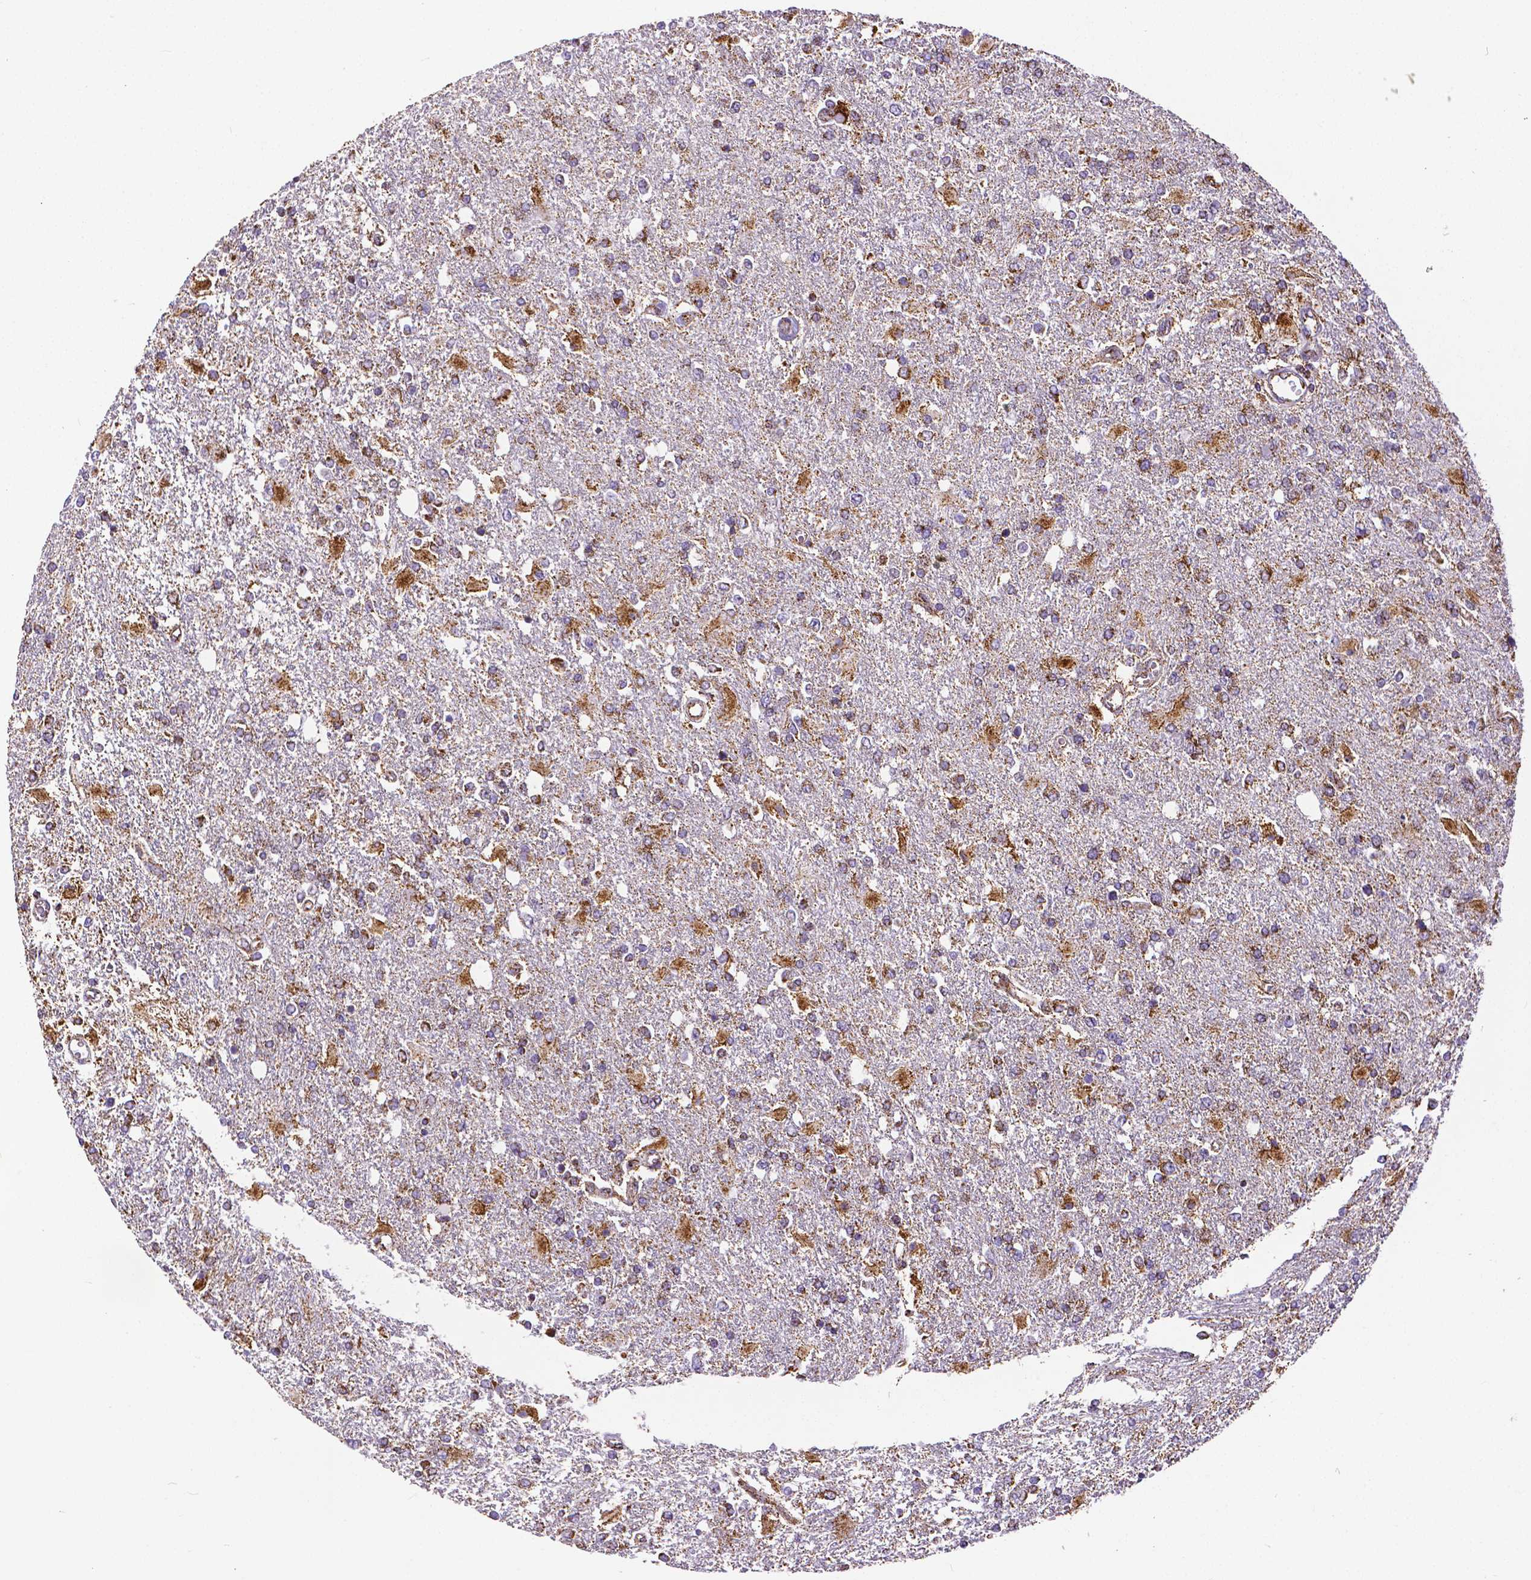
{"staining": {"intensity": "moderate", "quantity": "25%-75%", "location": "cytoplasmic/membranous"}, "tissue": "glioma", "cell_type": "Tumor cells", "image_type": "cancer", "snomed": [{"axis": "morphology", "description": "Glioma, malignant, High grade"}, {"axis": "topography", "description": "Cerebral cortex"}], "caption": "A histopathology image showing moderate cytoplasmic/membranous staining in approximately 25%-75% of tumor cells in malignant glioma (high-grade), as visualized by brown immunohistochemical staining.", "gene": "MACC1", "patient": {"sex": "male", "age": 79}}